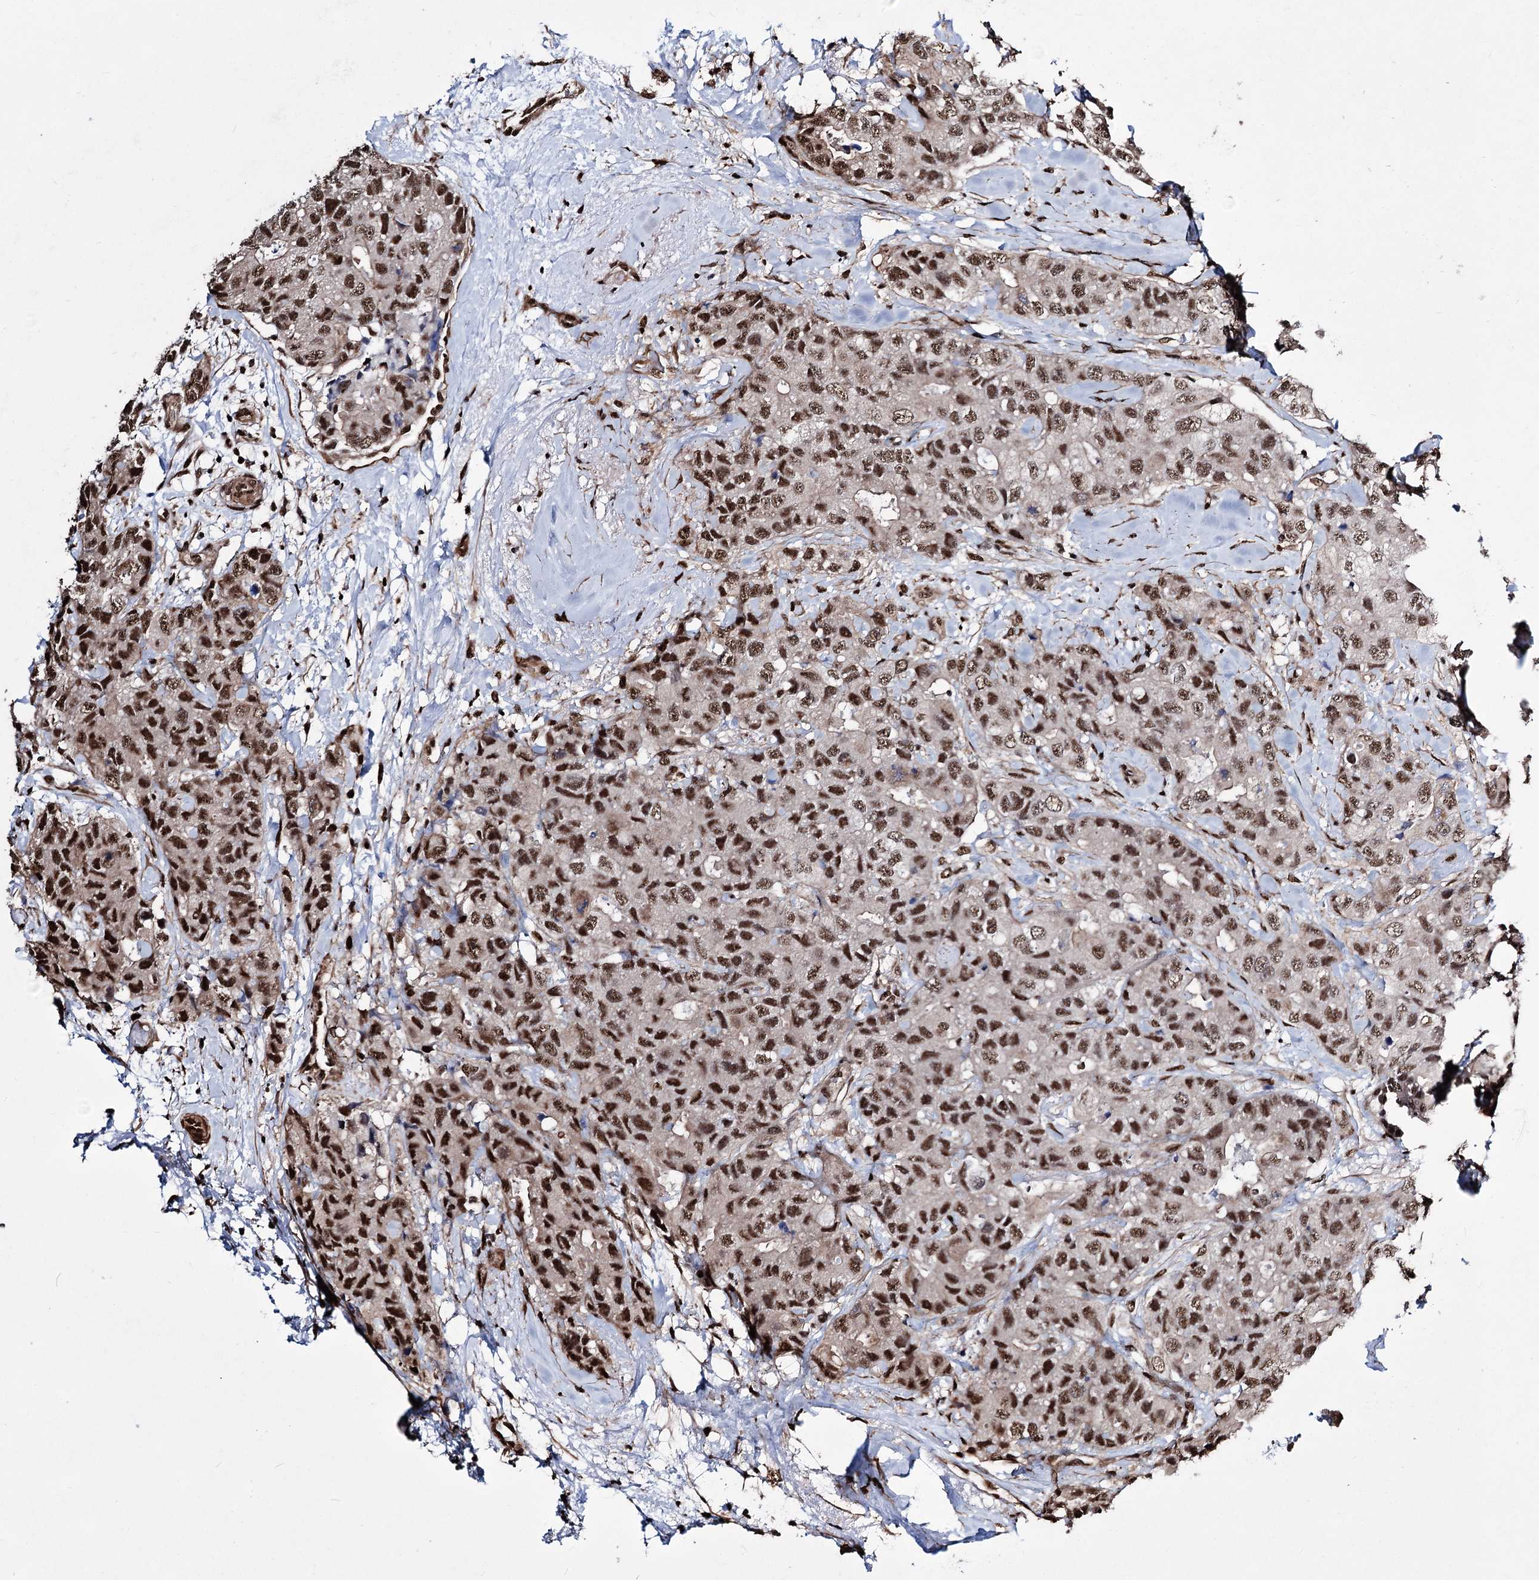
{"staining": {"intensity": "moderate", "quantity": ">75%", "location": "nuclear"}, "tissue": "breast cancer", "cell_type": "Tumor cells", "image_type": "cancer", "snomed": [{"axis": "morphology", "description": "Duct carcinoma"}, {"axis": "topography", "description": "Breast"}], "caption": "Infiltrating ductal carcinoma (breast) tissue displays moderate nuclear positivity in about >75% of tumor cells", "gene": "CHMP7", "patient": {"sex": "female", "age": 62}}